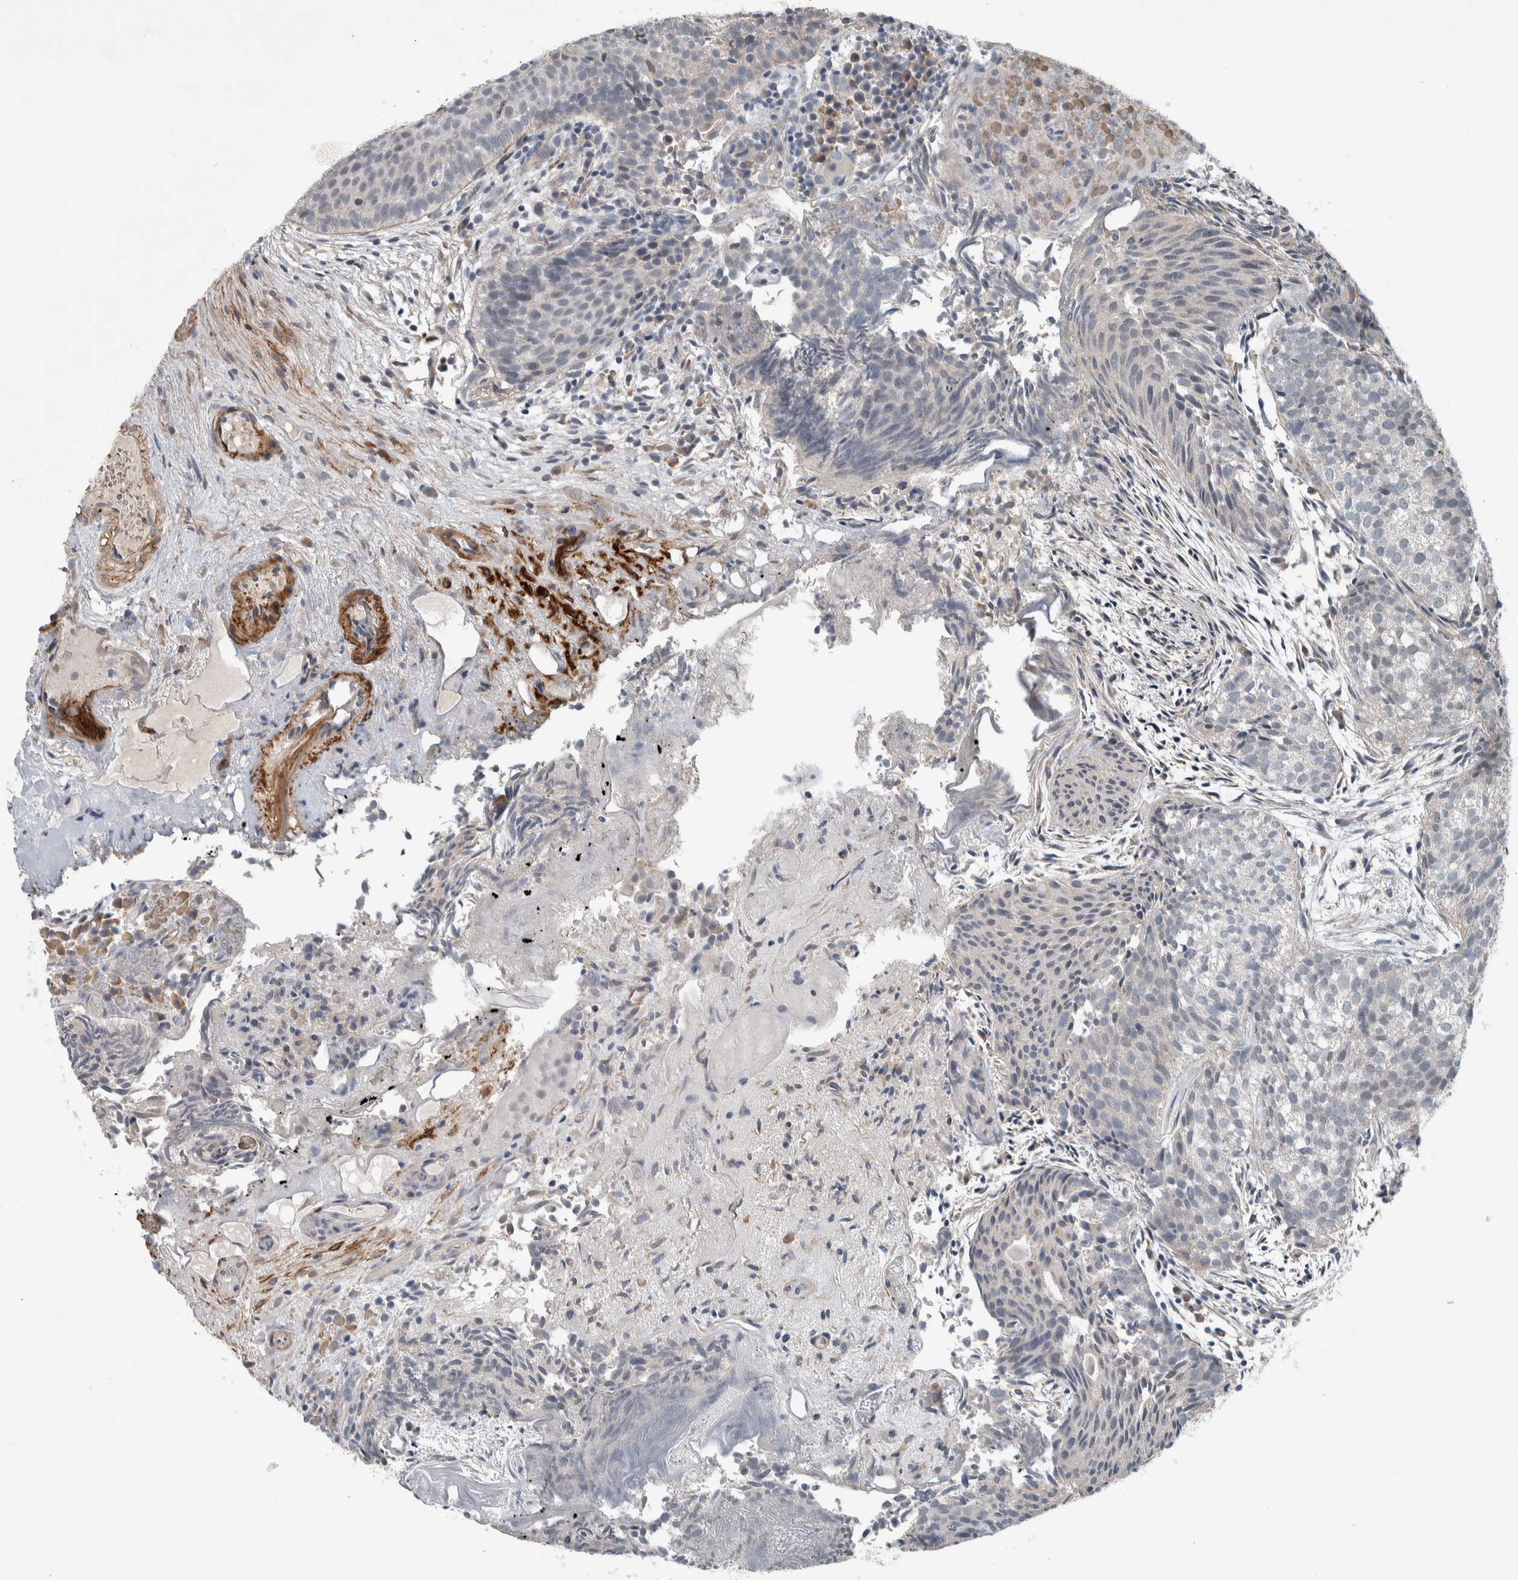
{"staining": {"intensity": "negative", "quantity": "none", "location": "none"}, "tissue": "urothelial cancer", "cell_type": "Tumor cells", "image_type": "cancer", "snomed": [{"axis": "morphology", "description": "Urothelial carcinoma, Low grade"}, {"axis": "topography", "description": "Urinary bladder"}], "caption": "Immunohistochemistry (IHC) of human urothelial cancer shows no staining in tumor cells.", "gene": "JADE2", "patient": {"sex": "male", "age": 86}}